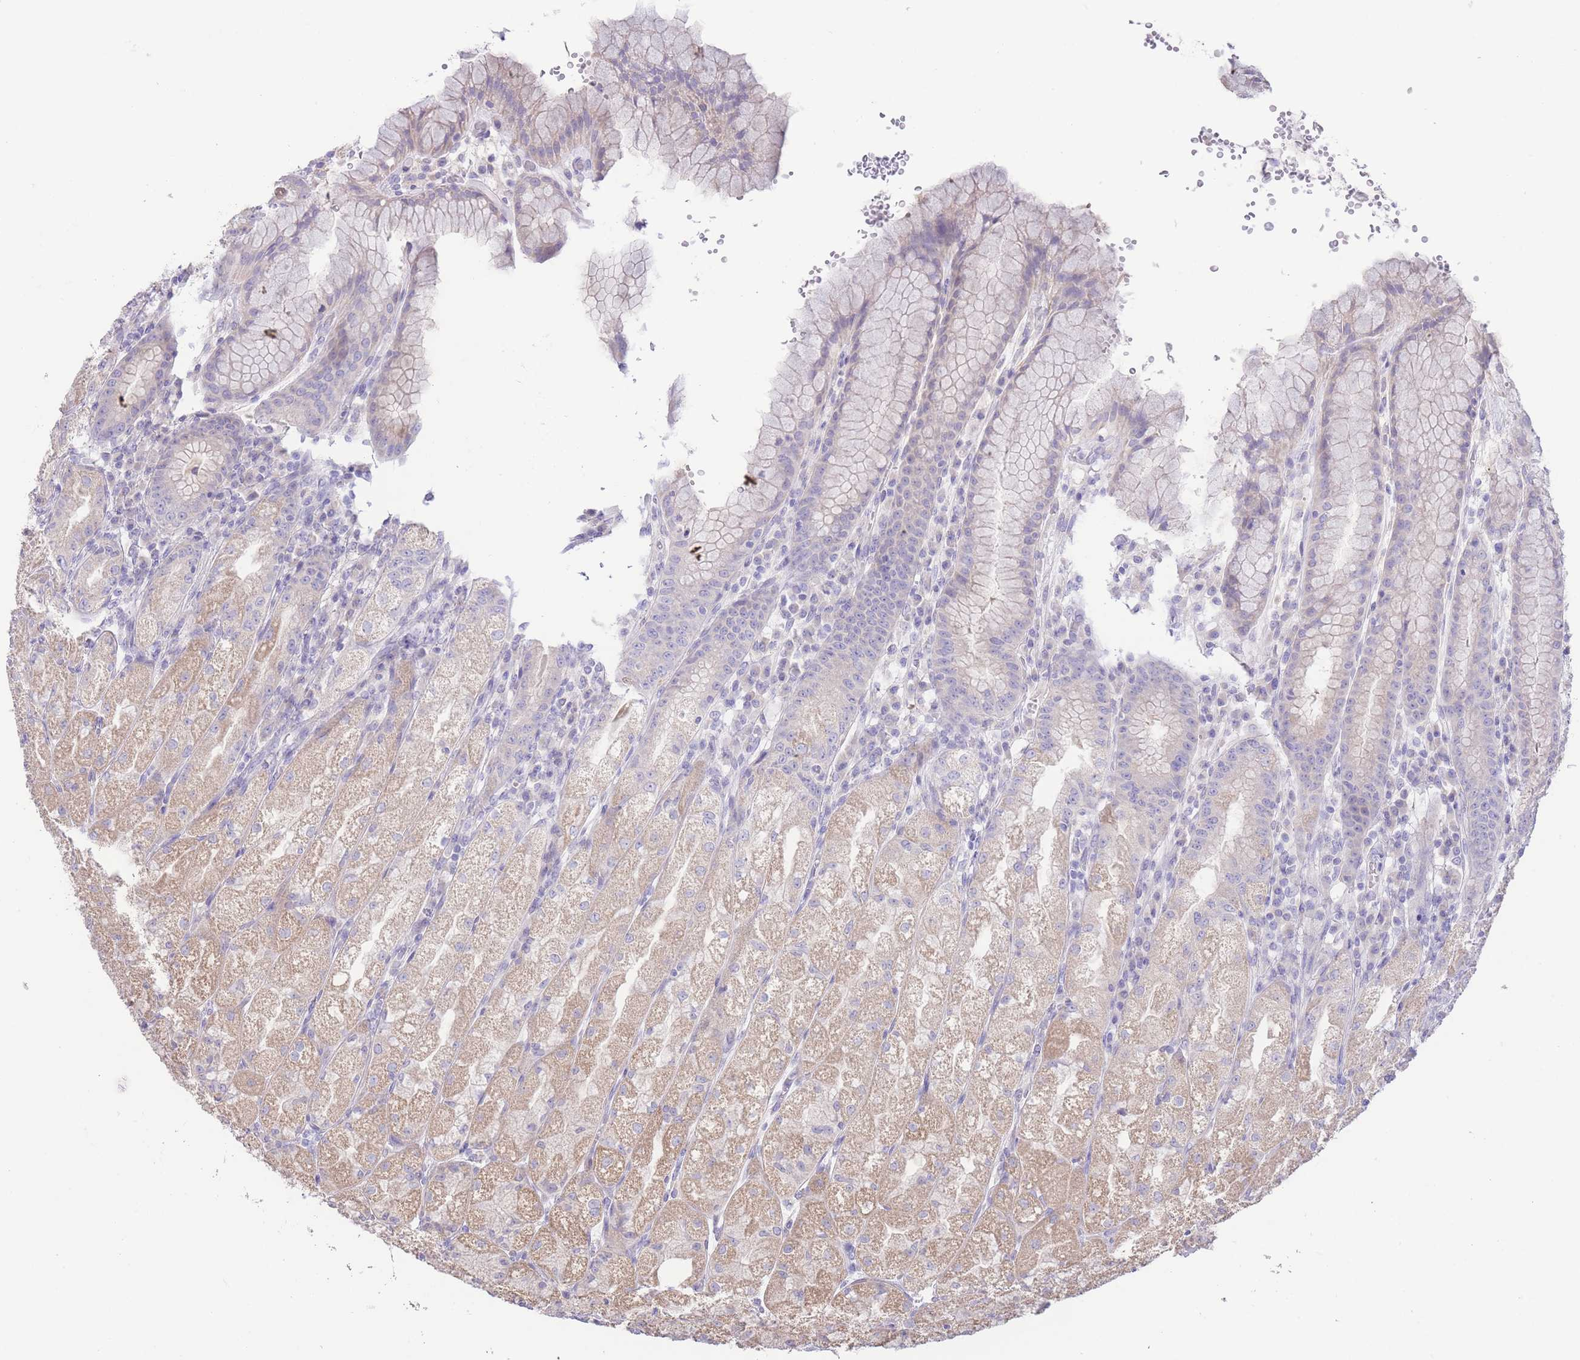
{"staining": {"intensity": "weak", "quantity": "25%-75%", "location": "cytoplasmic/membranous"}, "tissue": "stomach", "cell_type": "Glandular cells", "image_type": "normal", "snomed": [{"axis": "morphology", "description": "Normal tissue, NOS"}, {"axis": "topography", "description": "Stomach, upper"}], "caption": "A high-resolution micrograph shows immunohistochemistry (IHC) staining of benign stomach, which exhibits weak cytoplasmic/membranous staining in approximately 25%-75% of glandular cells.", "gene": "FAH", "patient": {"sex": "male", "age": 52}}